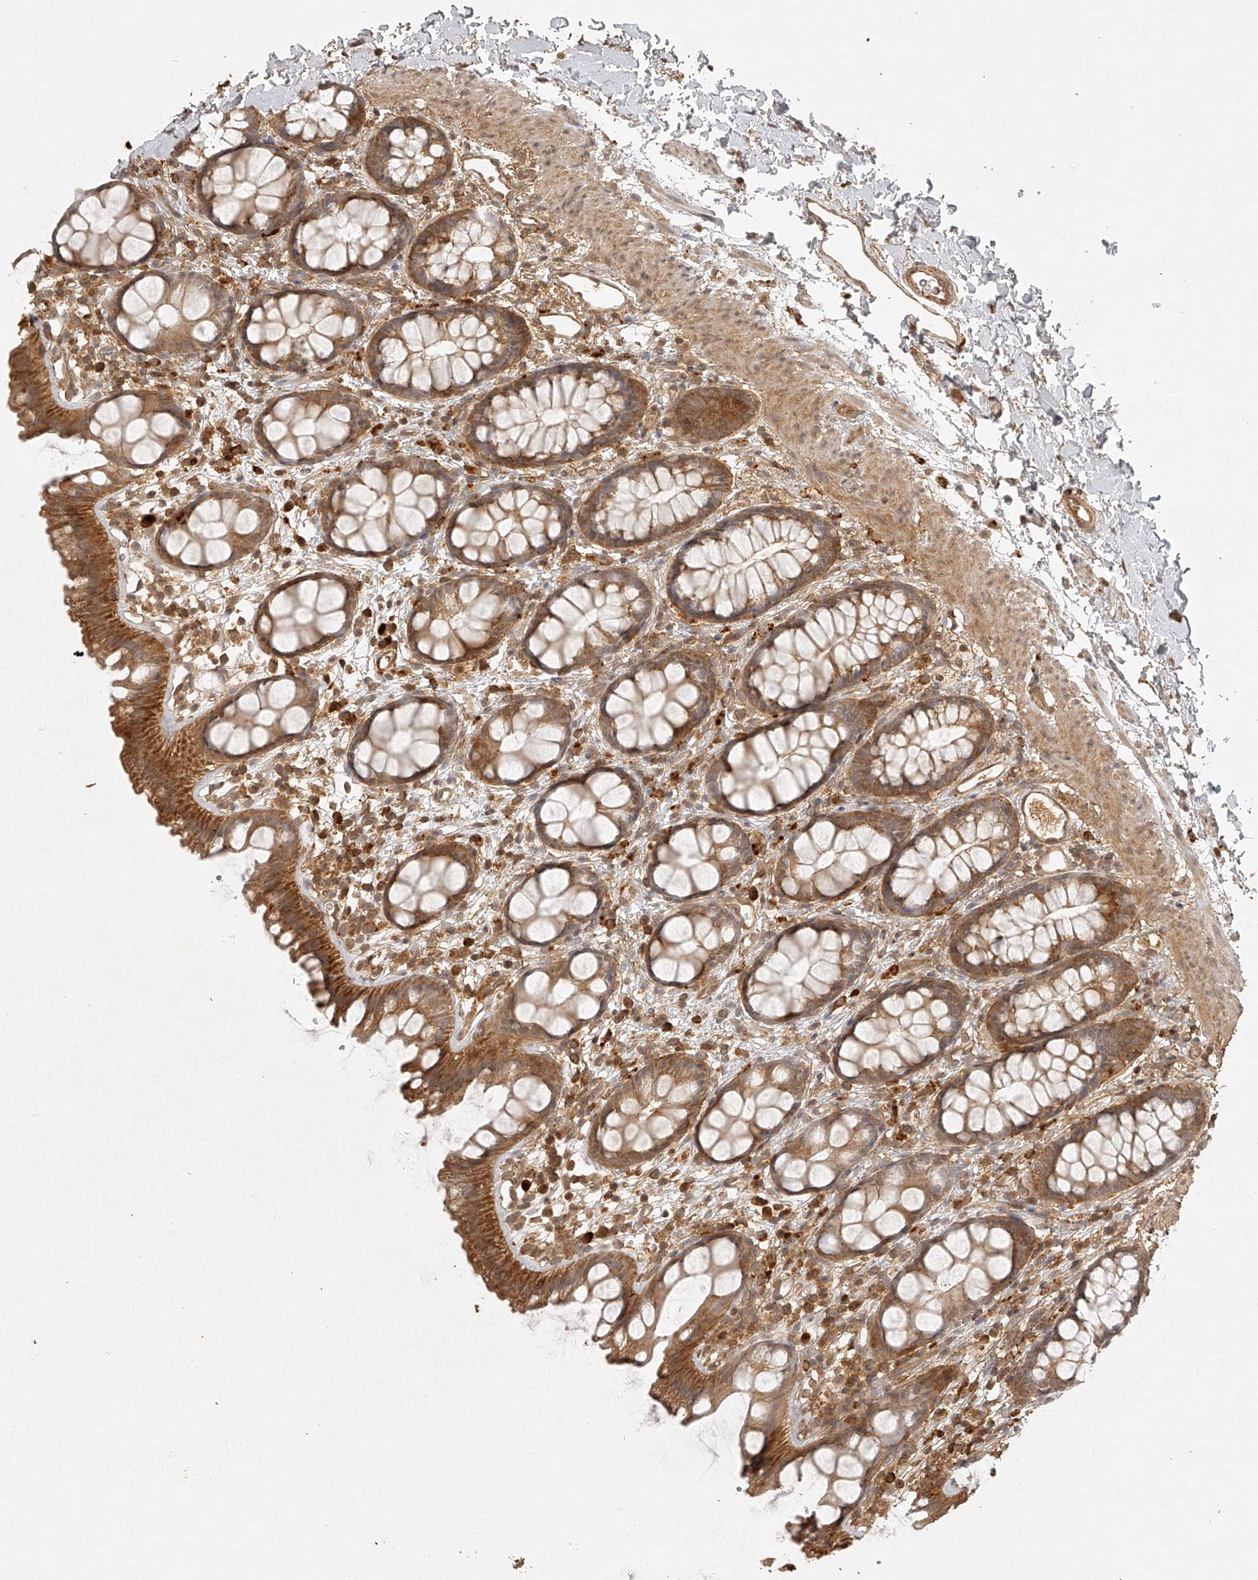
{"staining": {"intensity": "moderate", "quantity": ">75%", "location": "cytoplasmic/membranous"}, "tissue": "rectum", "cell_type": "Glandular cells", "image_type": "normal", "snomed": [{"axis": "morphology", "description": "Normal tissue, NOS"}, {"axis": "topography", "description": "Rectum"}], "caption": "This histopathology image shows IHC staining of normal human rectum, with medium moderate cytoplasmic/membranous staining in approximately >75% of glandular cells.", "gene": "BCL2L11", "patient": {"sex": "female", "age": 65}}